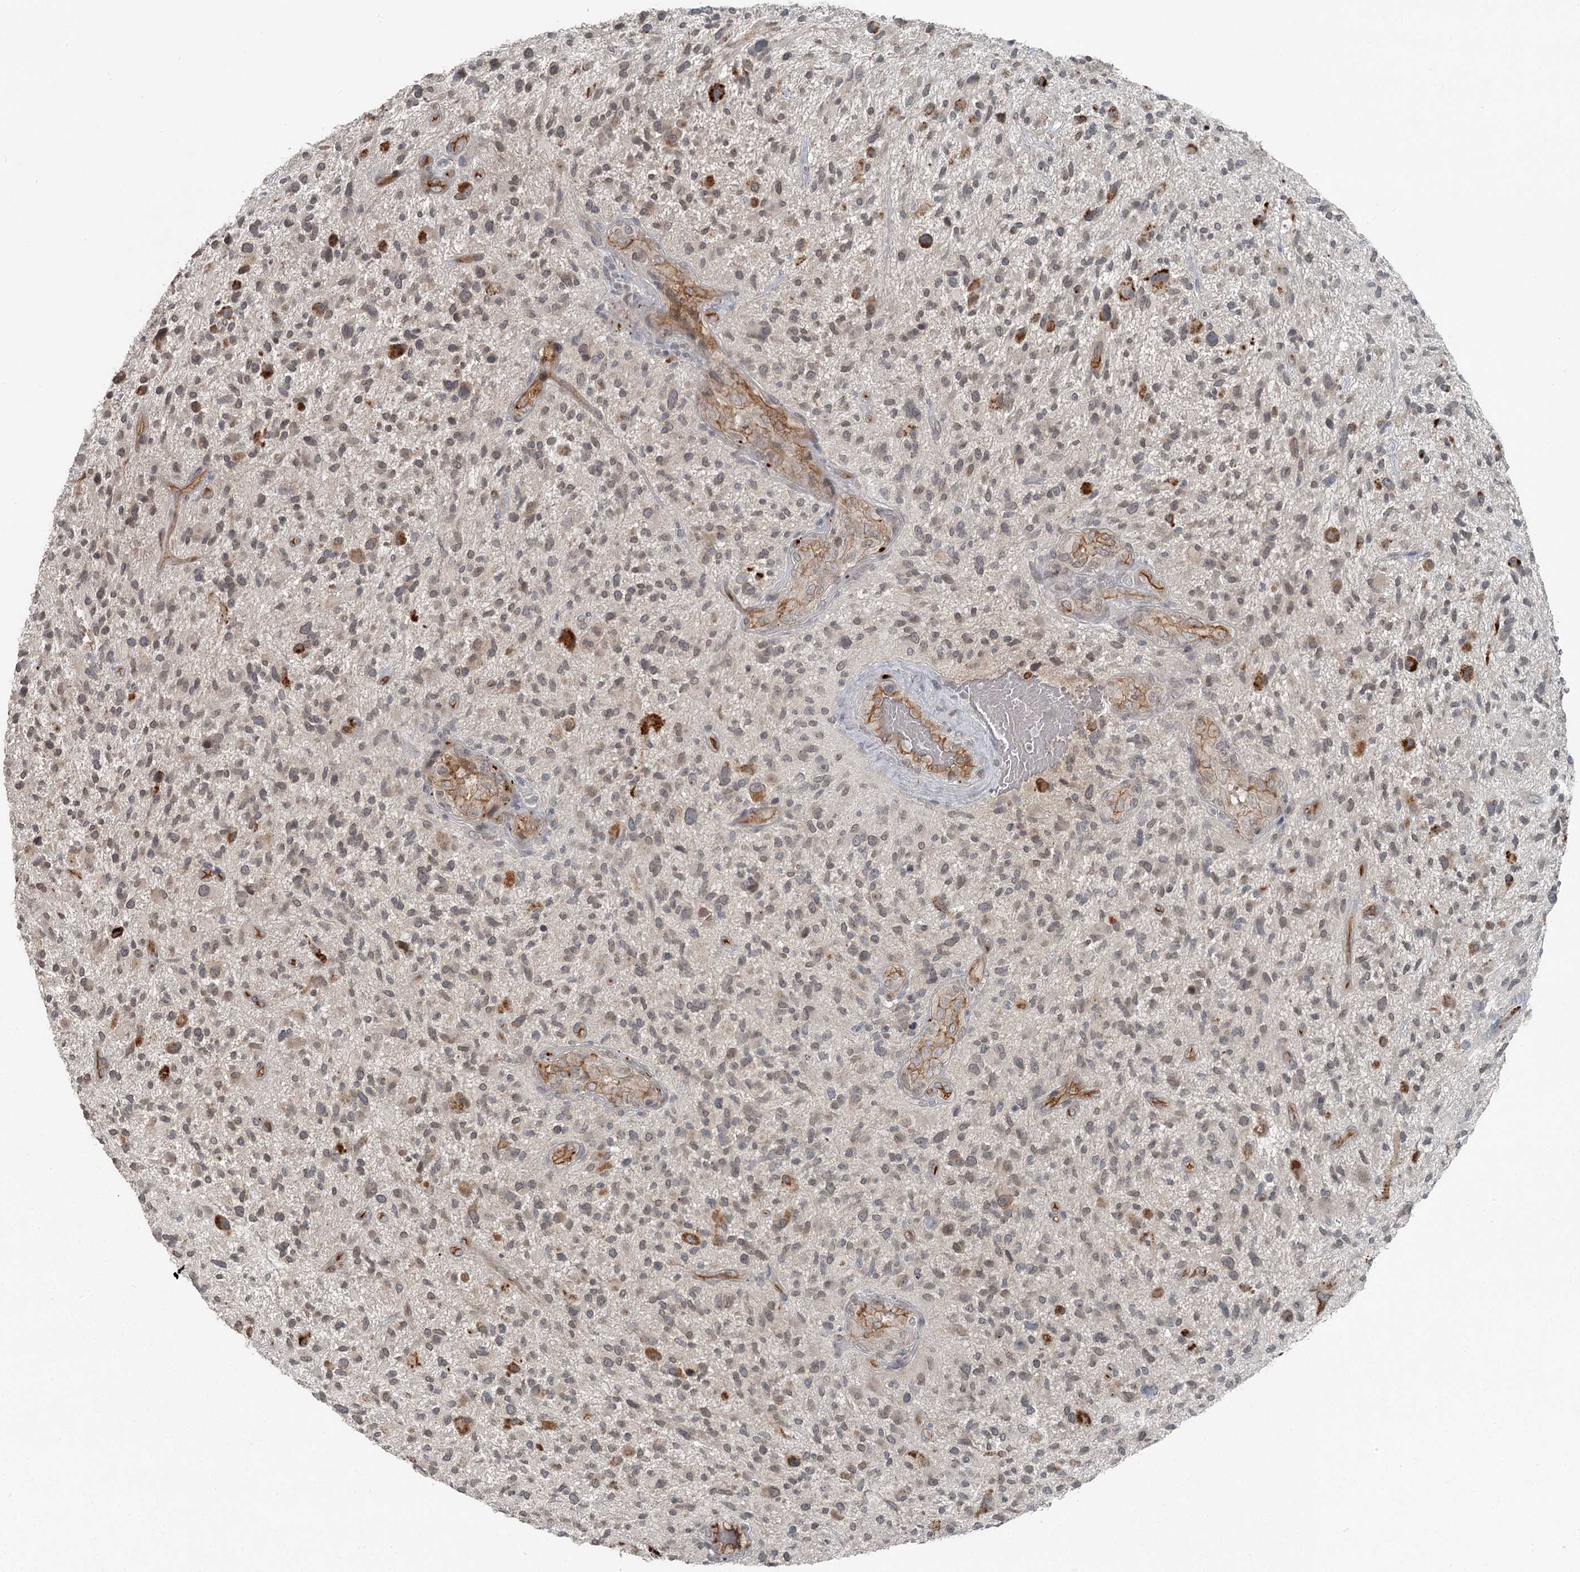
{"staining": {"intensity": "negative", "quantity": "none", "location": "none"}, "tissue": "glioma", "cell_type": "Tumor cells", "image_type": "cancer", "snomed": [{"axis": "morphology", "description": "Glioma, malignant, High grade"}, {"axis": "topography", "description": "Brain"}], "caption": "Immunohistochemistry (IHC) photomicrograph of neoplastic tissue: malignant high-grade glioma stained with DAB shows no significant protein positivity in tumor cells.", "gene": "SLC39A8", "patient": {"sex": "male", "age": 47}}